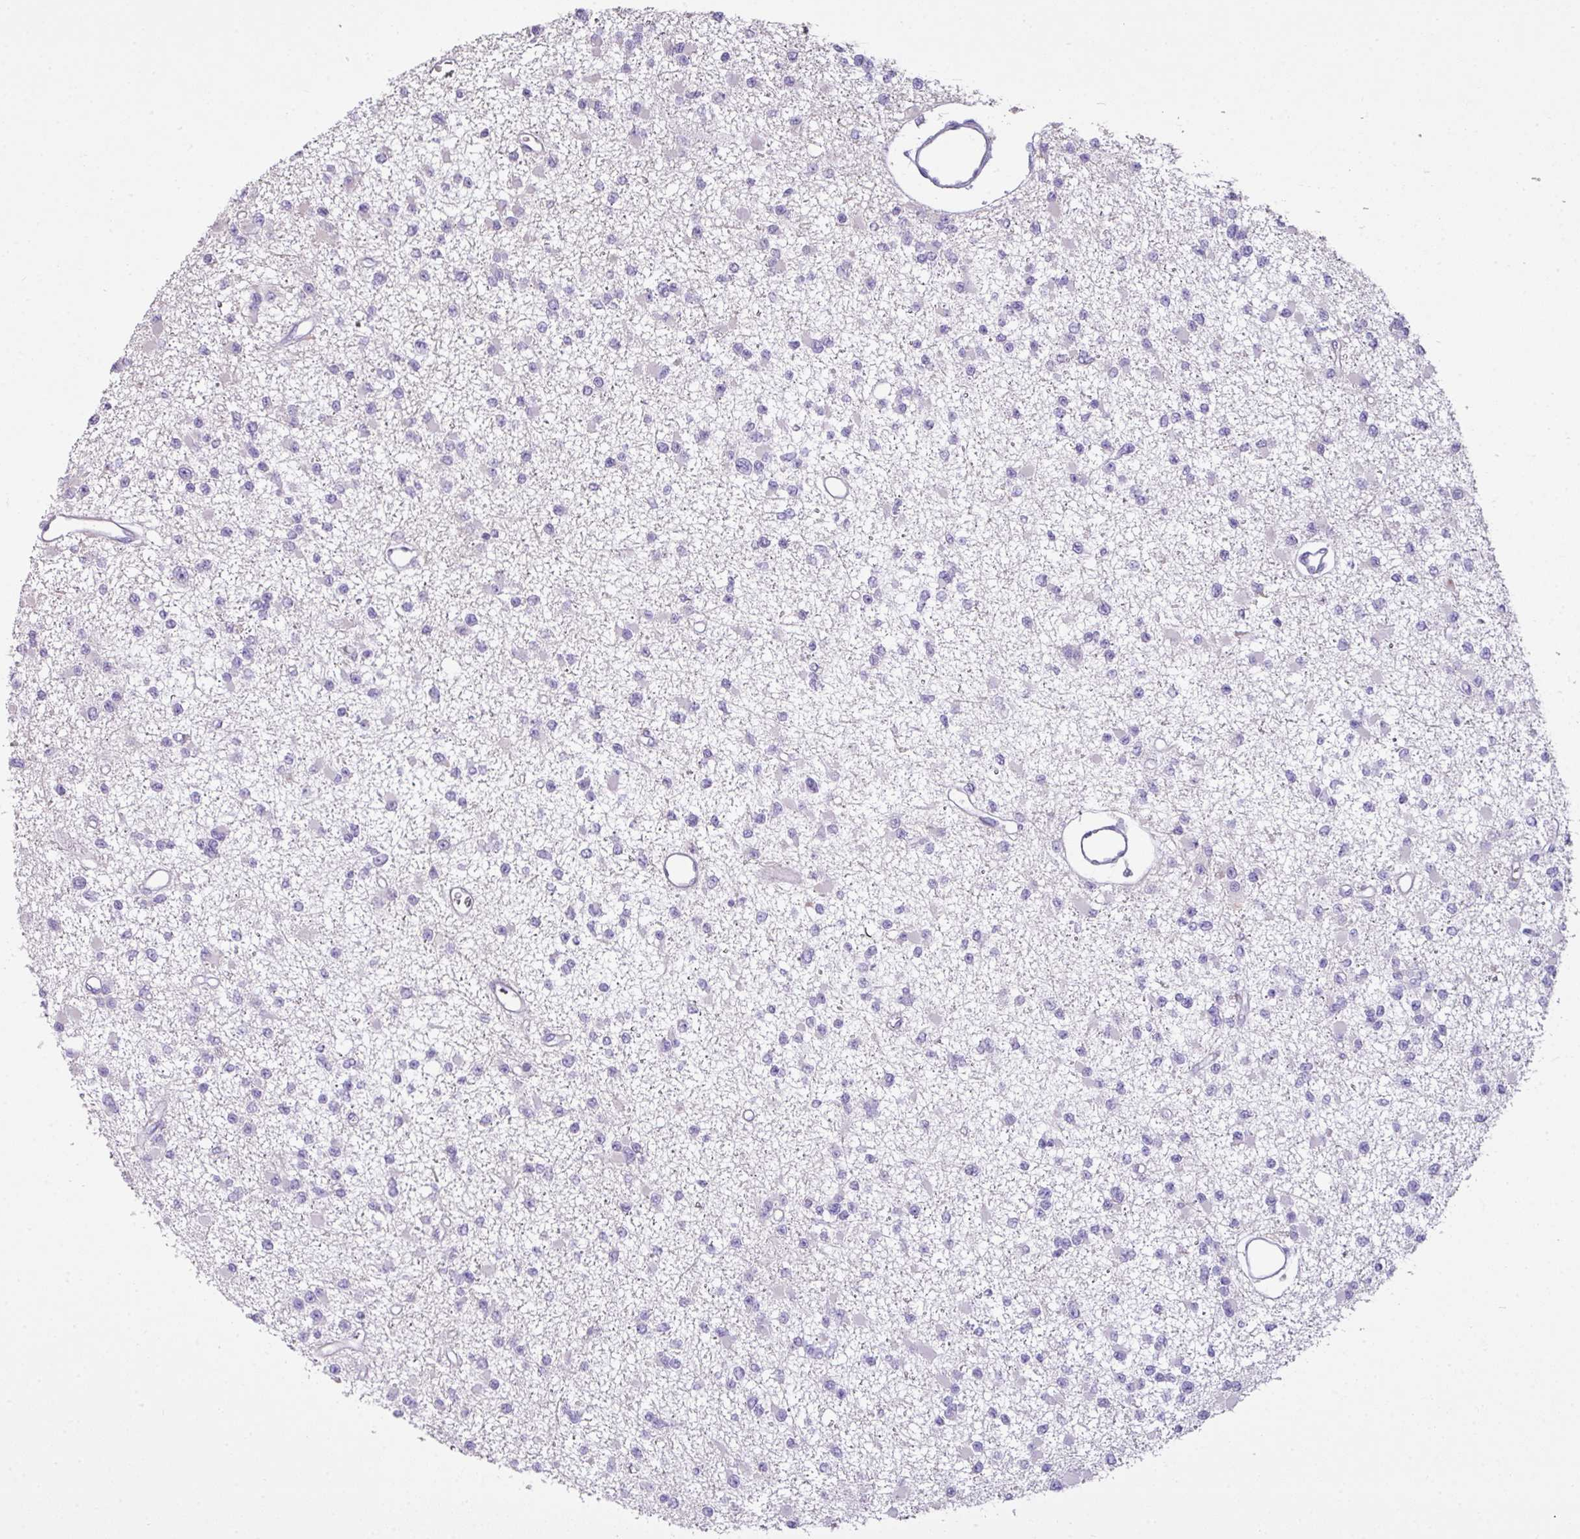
{"staining": {"intensity": "negative", "quantity": "none", "location": "none"}, "tissue": "glioma", "cell_type": "Tumor cells", "image_type": "cancer", "snomed": [{"axis": "morphology", "description": "Glioma, malignant, Low grade"}, {"axis": "topography", "description": "Brain"}], "caption": "Tumor cells are negative for brown protein staining in low-grade glioma (malignant).", "gene": "OR6C6", "patient": {"sex": "female", "age": 22}}